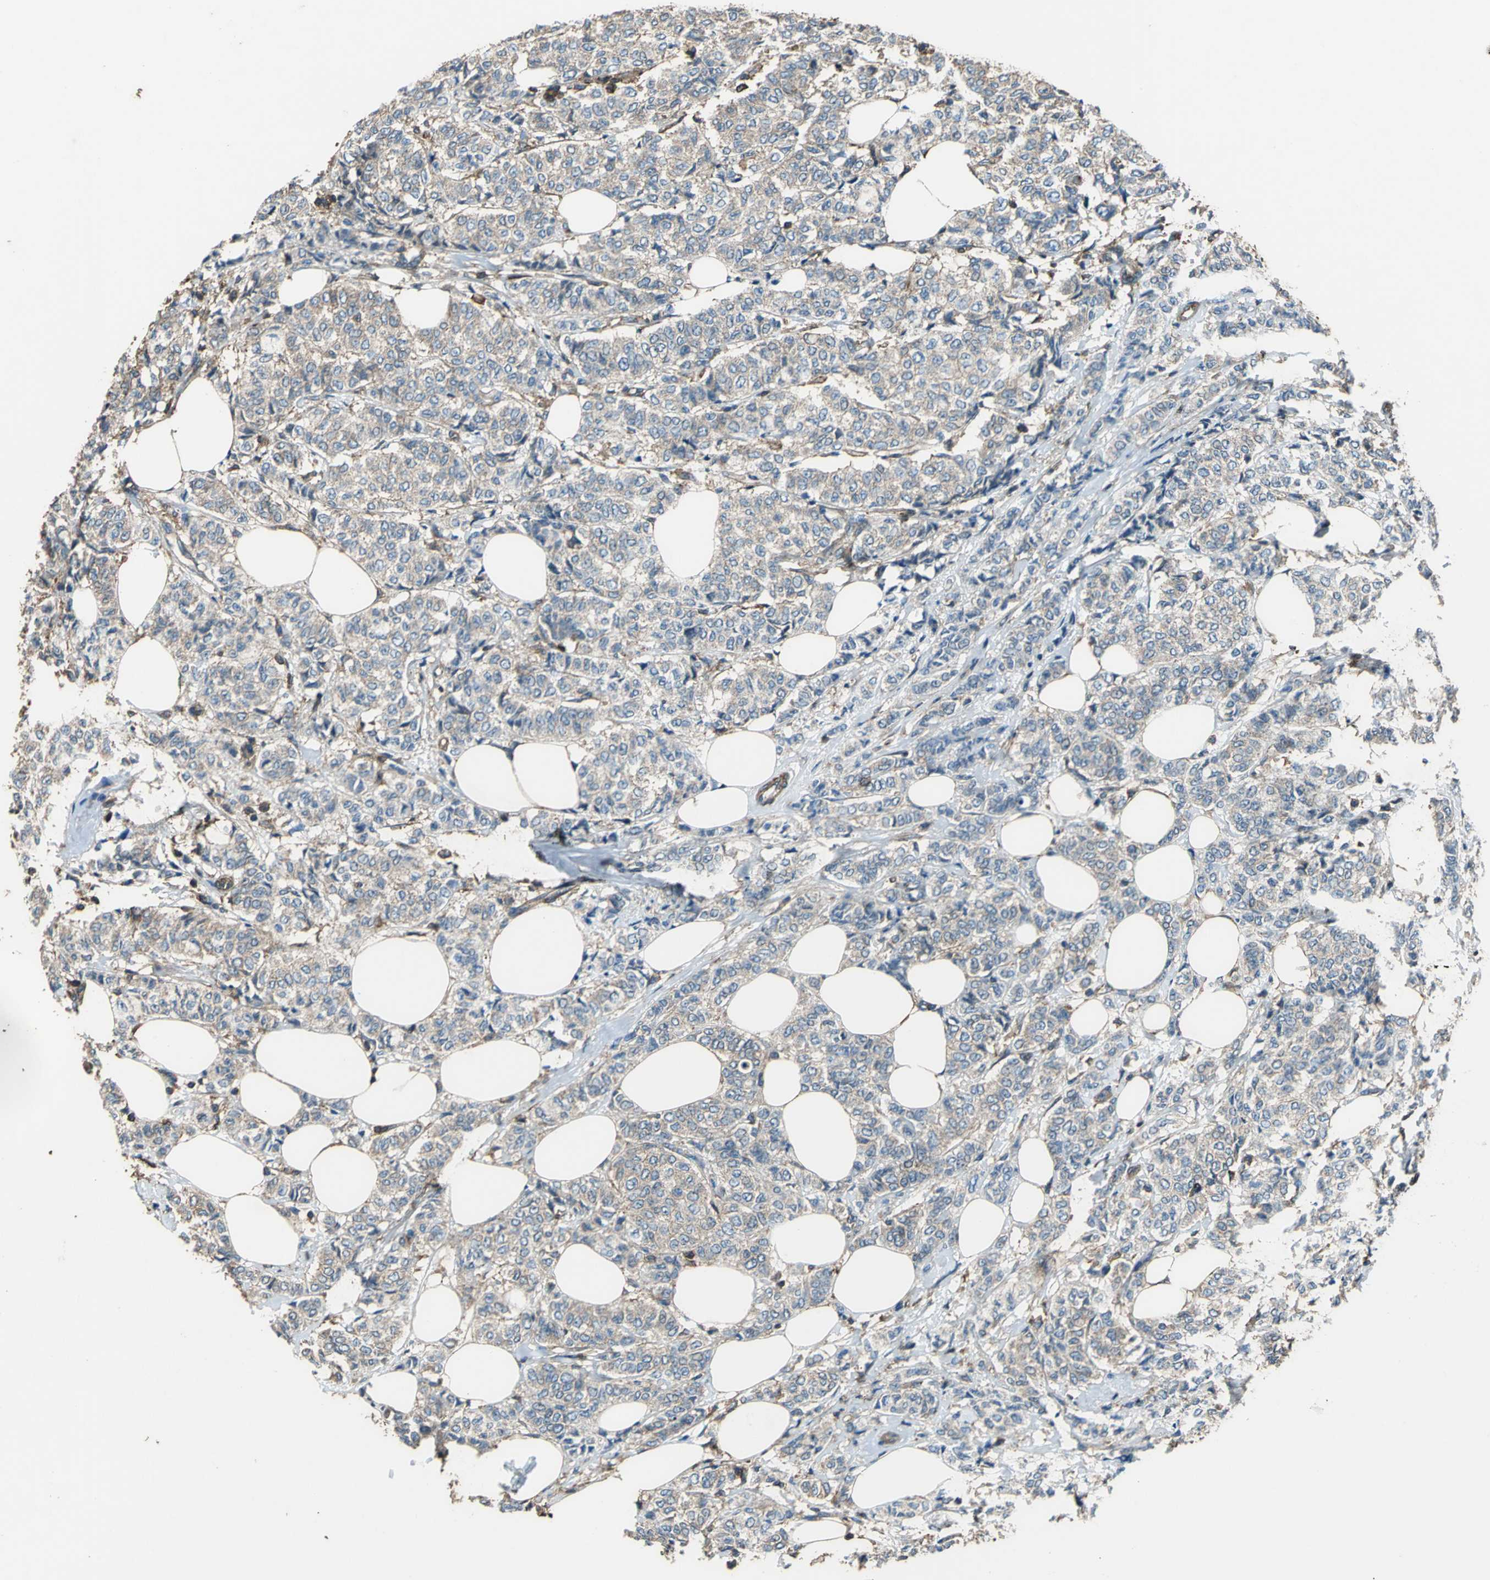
{"staining": {"intensity": "moderate", "quantity": "25%-75%", "location": "cytoplasmic/membranous"}, "tissue": "breast cancer", "cell_type": "Tumor cells", "image_type": "cancer", "snomed": [{"axis": "morphology", "description": "Lobular carcinoma"}, {"axis": "topography", "description": "Breast"}], "caption": "Lobular carcinoma (breast) stained with DAB immunohistochemistry (IHC) displays medium levels of moderate cytoplasmic/membranous expression in about 25%-75% of tumor cells. Ihc stains the protein of interest in brown and the nuclei are stained blue.", "gene": "PARVA", "patient": {"sex": "female", "age": 60}}